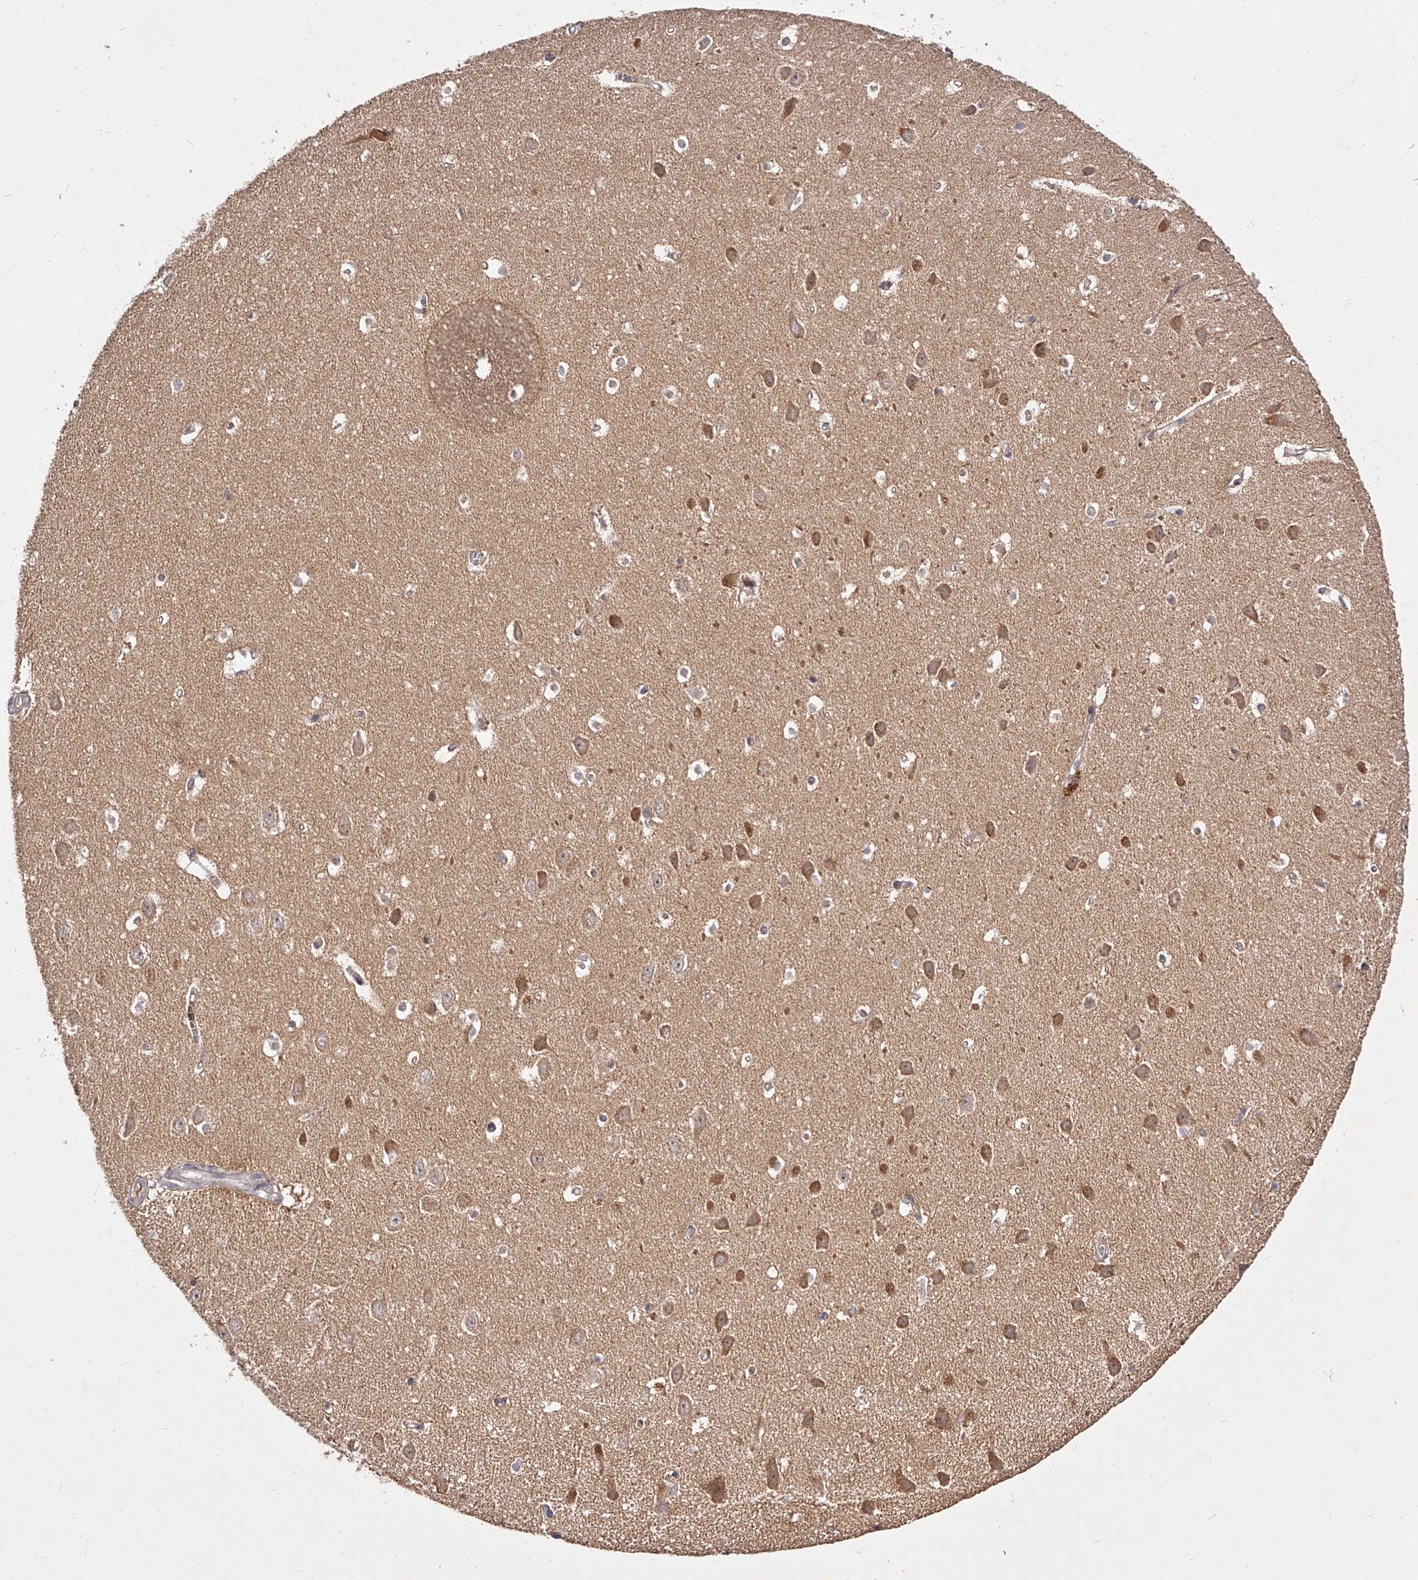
{"staining": {"intensity": "weak", "quantity": "<25%", "location": "cytoplasmic/membranous"}, "tissue": "hippocampus", "cell_type": "Glial cells", "image_type": "normal", "snomed": [{"axis": "morphology", "description": "Normal tissue, NOS"}, {"axis": "topography", "description": "Hippocampus"}], "caption": "Photomicrograph shows no protein positivity in glial cells of unremarkable hippocampus.", "gene": "PHACTR1", "patient": {"sex": "female", "age": 64}}